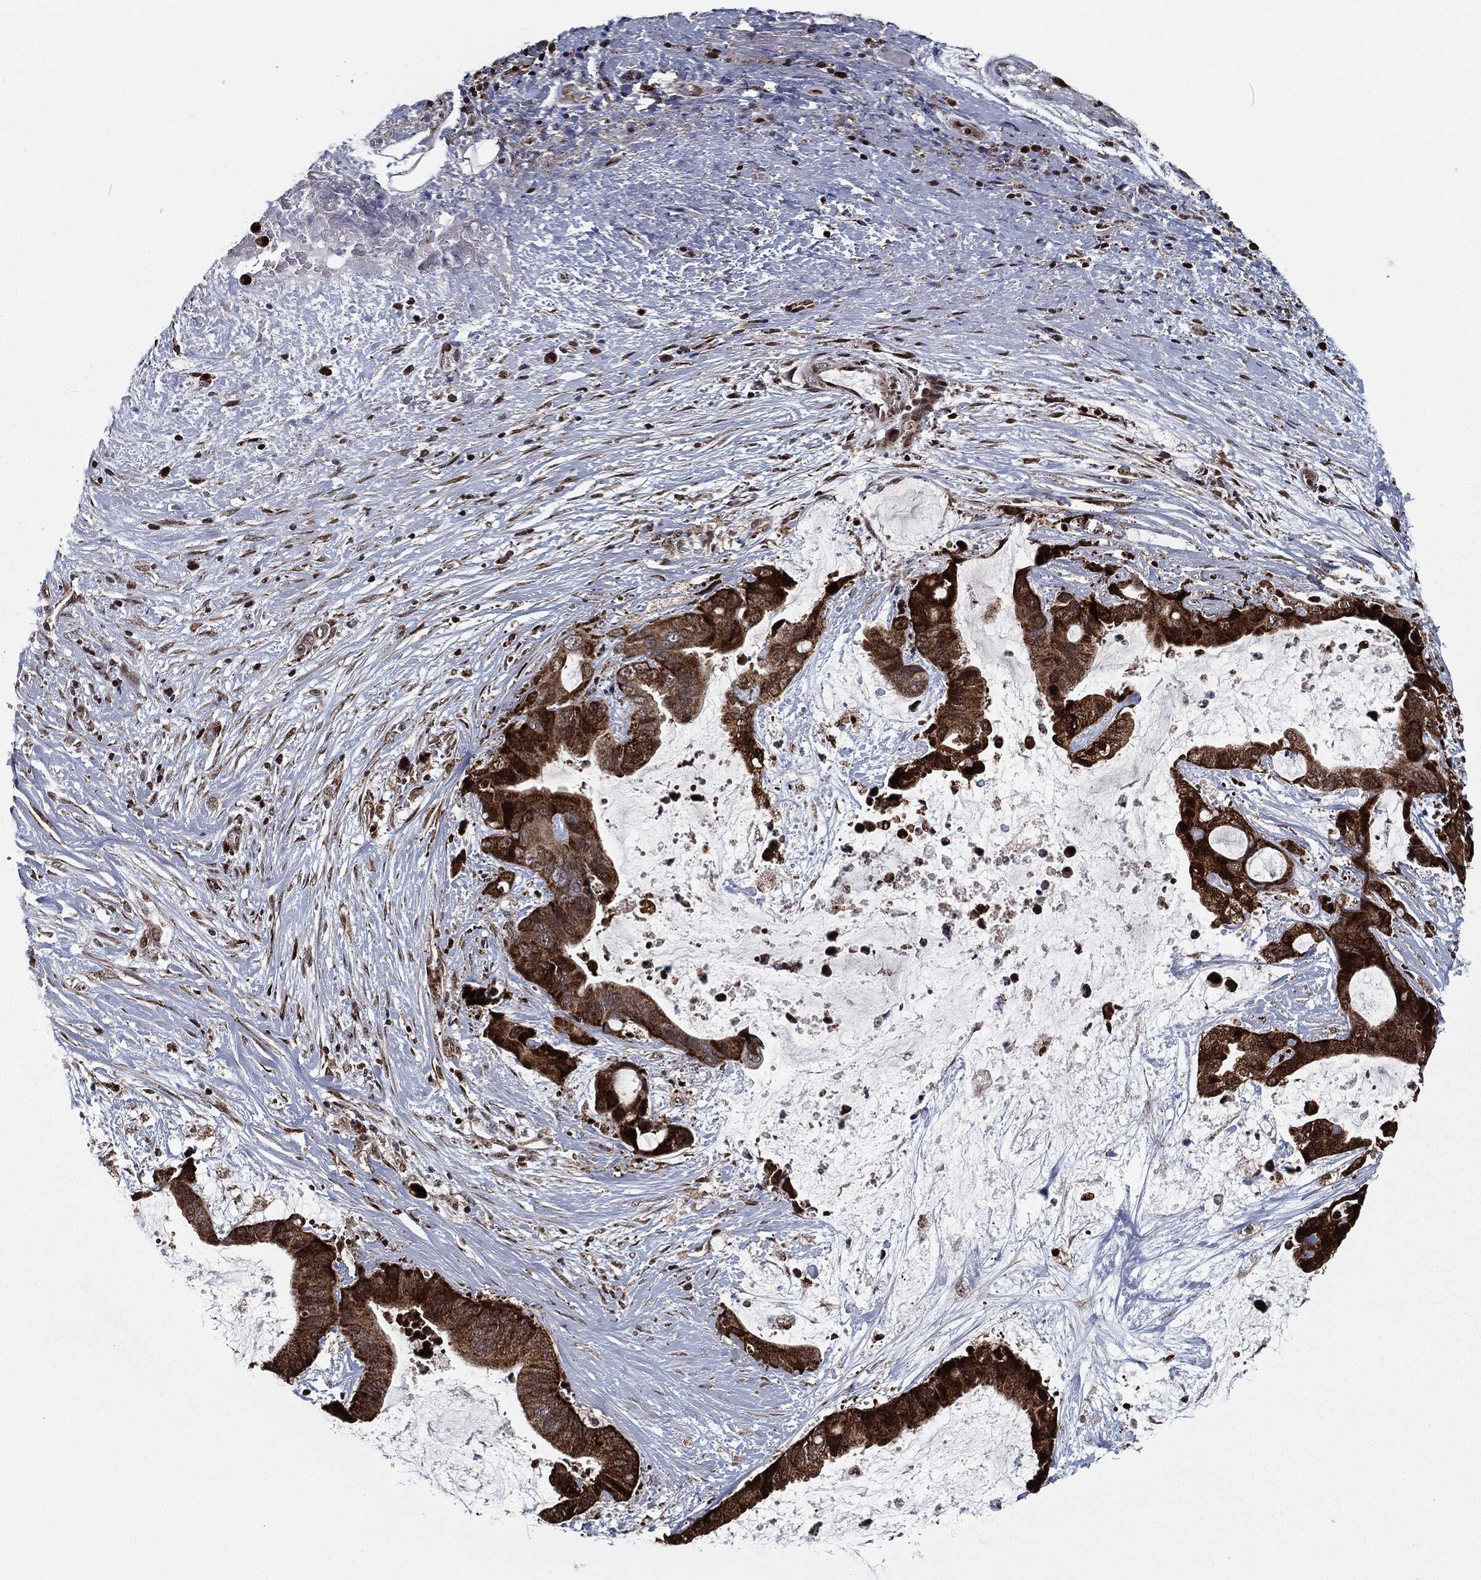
{"staining": {"intensity": "strong", "quantity": ">75%", "location": "cytoplasmic/membranous"}, "tissue": "liver cancer", "cell_type": "Tumor cells", "image_type": "cancer", "snomed": [{"axis": "morphology", "description": "Cholangiocarcinoma"}, {"axis": "topography", "description": "Liver"}], "caption": "Liver cholangiocarcinoma tissue exhibits strong cytoplasmic/membranous positivity in approximately >75% of tumor cells", "gene": "CHCHD2", "patient": {"sex": "female", "age": 73}}